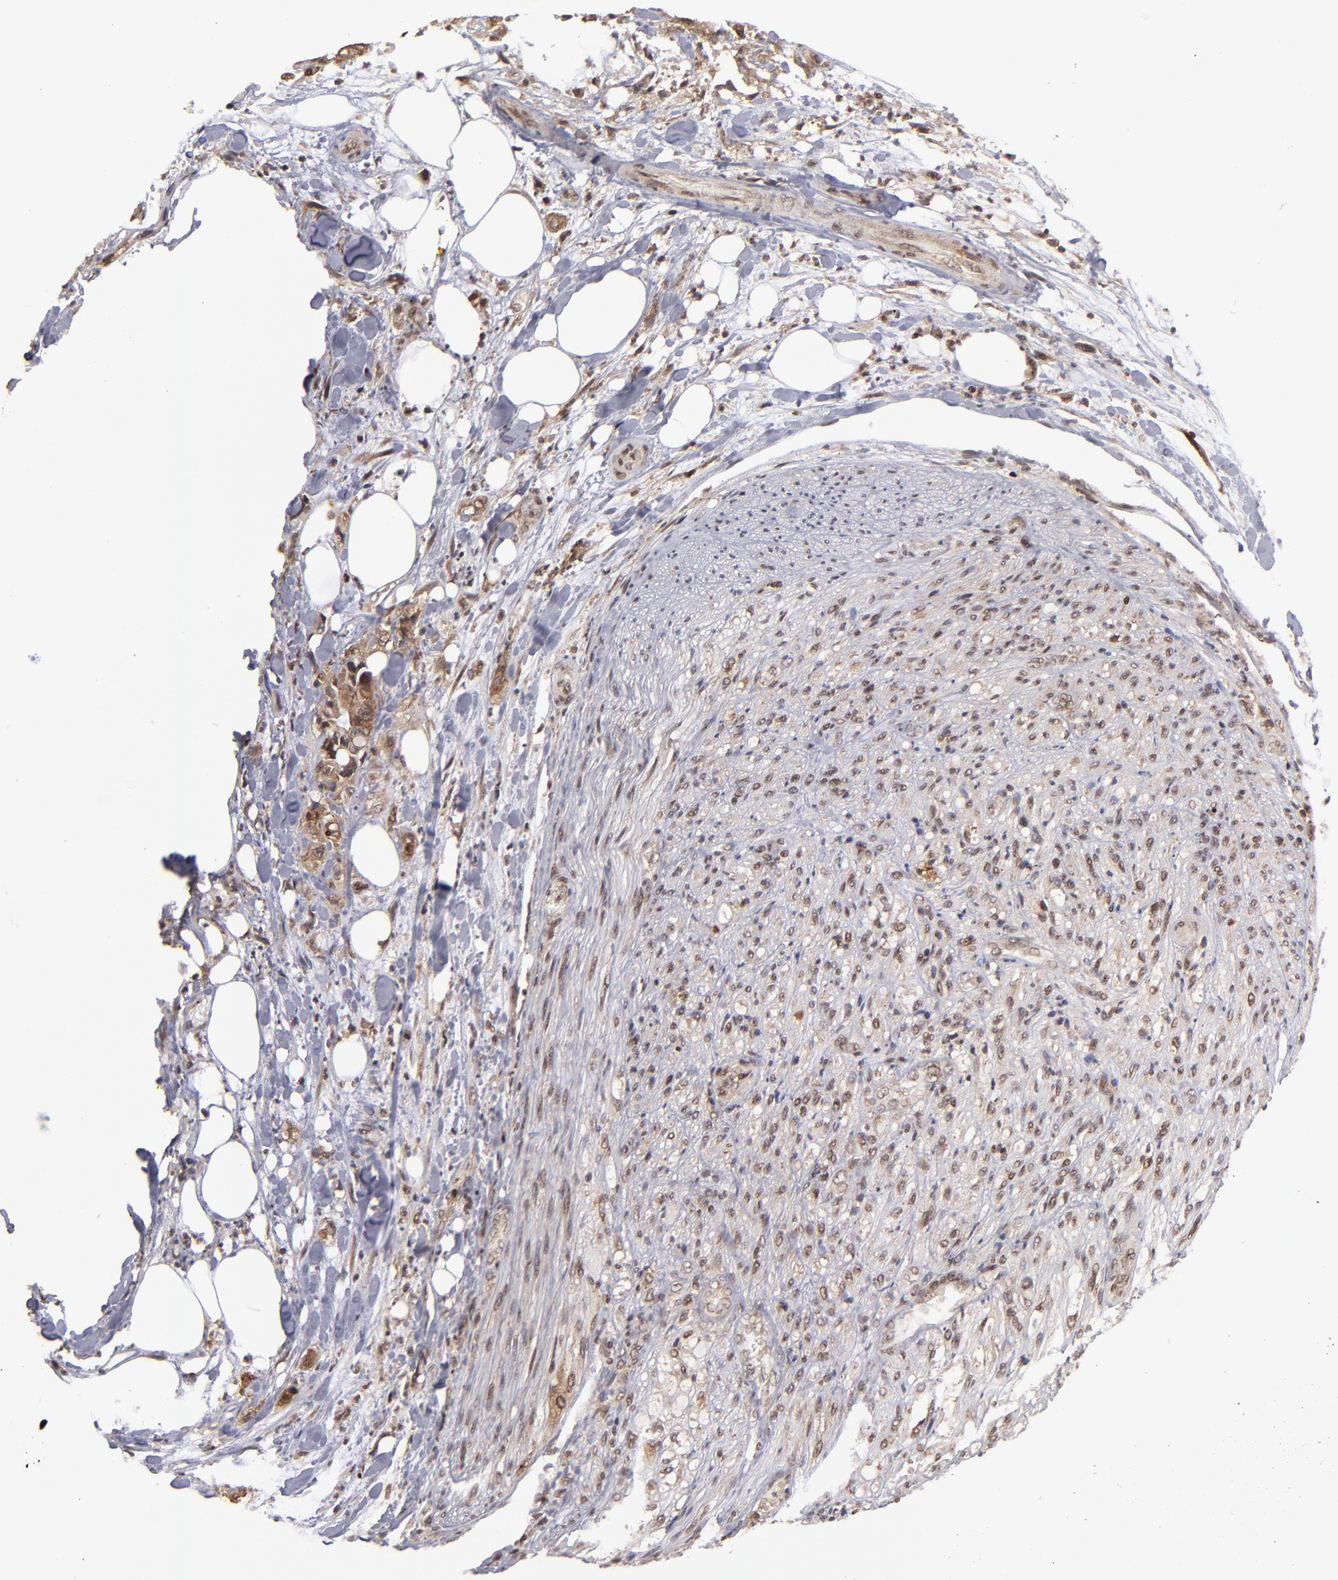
{"staining": {"intensity": "strong", "quantity": ">75%", "location": "cytoplasmic/membranous,nuclear"}, "tissue": "pancreatic cancer", "cell_type": "Tumor cells", "image_type": "cancer", "snomed": [{"axis": "morphology", "description": "Adenocarcinoma, NOS"}, {"axis": "topography", "description": "Pancreas"}], "caption": "Brown immunohistochemical staining in human adenocarcinoma (pancreatic) displays strong cytoplasmic/membranous and nuclear positivity in about >75% of tumor cells.", "gene": "RGS6", "patient": {"sex": "male", "age": 70}}